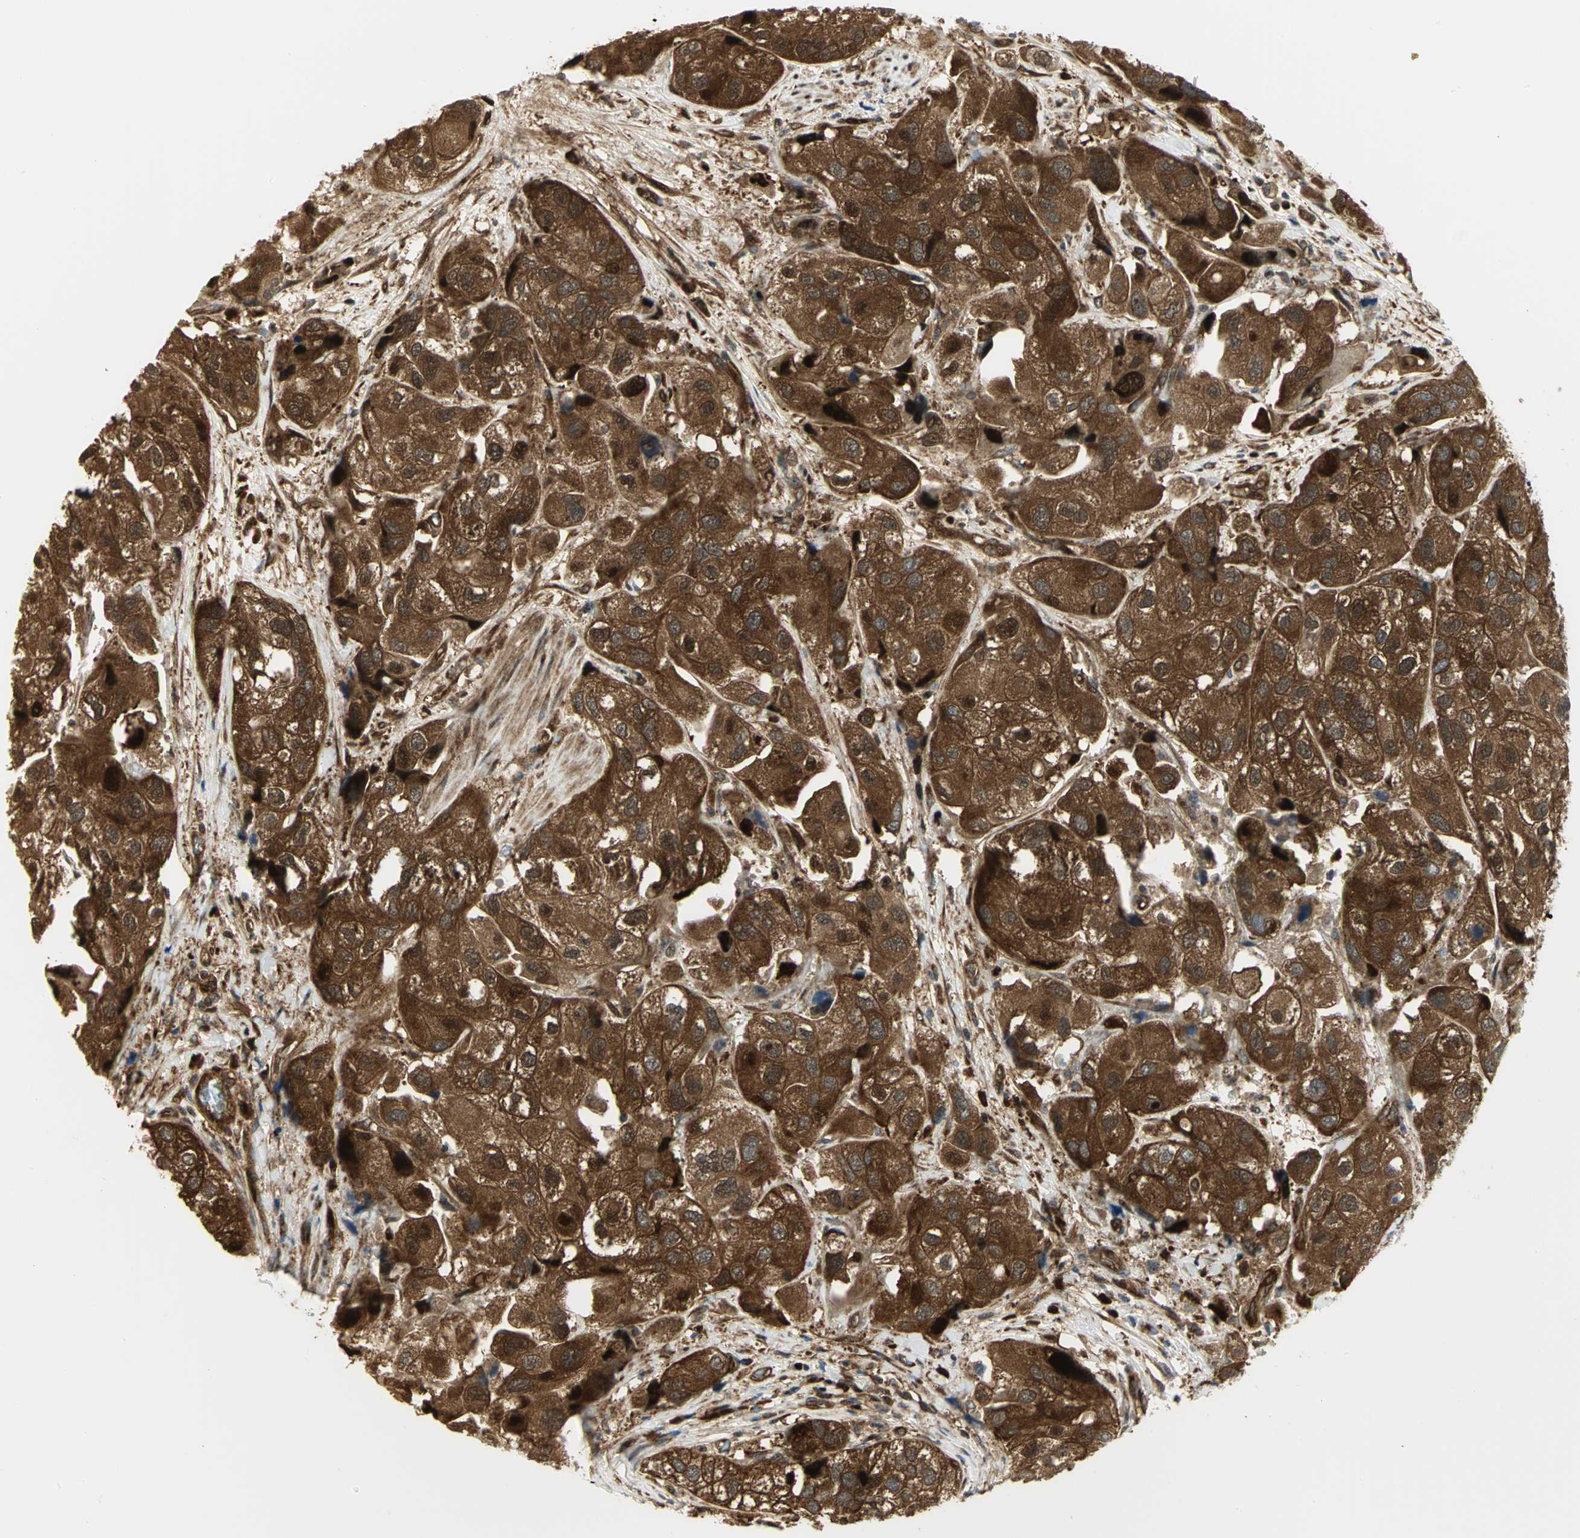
{"staining": {"intensity": "strong", "quantity": ">75%", "location": "cytoplasmic/membranous"}, "tissue": "urothelial cancer", "cell_type": "Tumor cells", "image_type": "cancer", "snomed": [{"axis": "morphology", "description": "Urothelial carcinoma, High grade"}, {"axis": "topography", "description": "Urinary bladder"}], "caption": "About >75% of tumor cells in urothelial cancer demonstrate strong cytoplasmic/membranous protein staining as visualized by brown immunohistochemical staining.", "gene": "EEA1", "patient": {"sex": "female", "age": 64}}